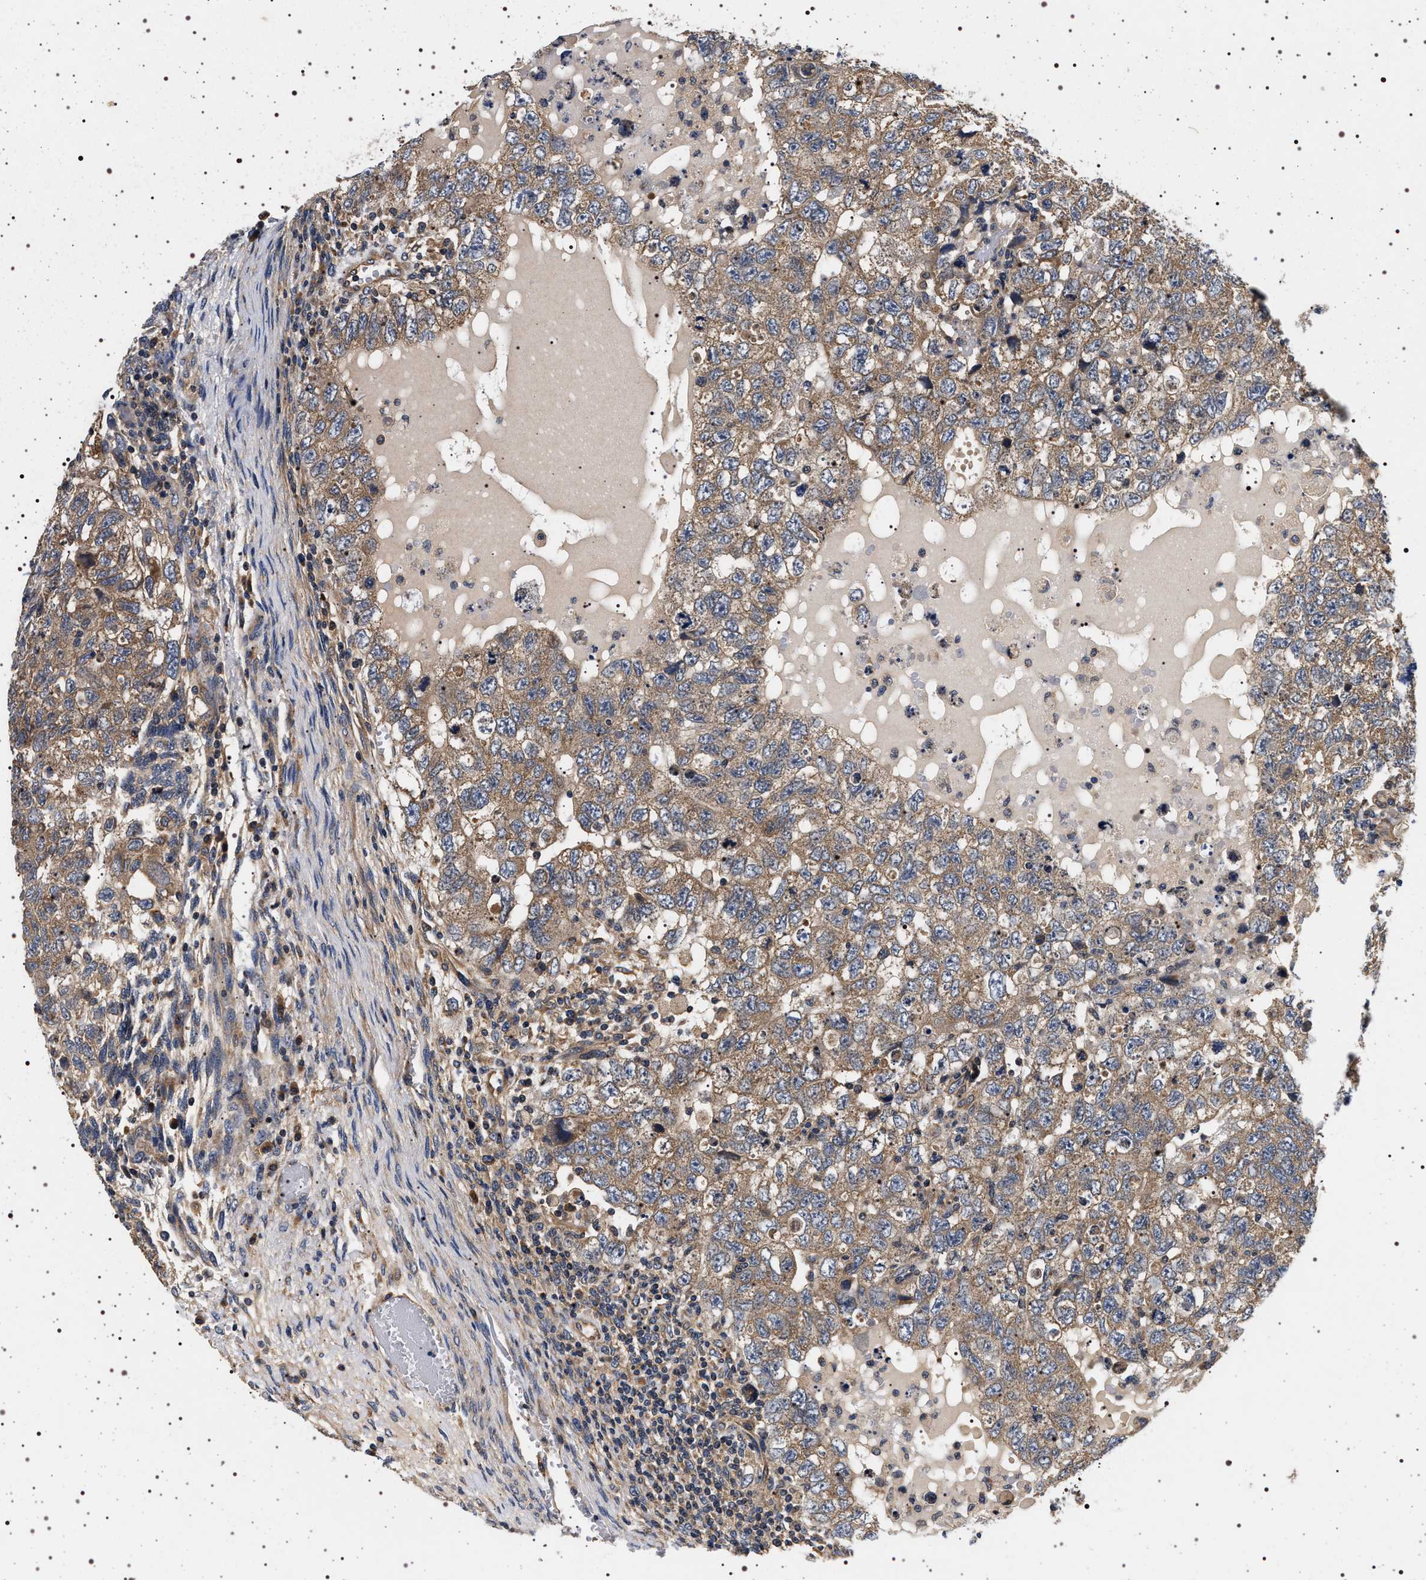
{"staining": {"intensity": "moderate", "quantity": ">75%", "location": "cytoplasmic/membranous"}, "tissue": "testis cancer", "cell_type": "Tumor cells", "image_type": "cancer", "snomed": [{"axis": "morphology", "description": "Carcinoma, Embryonal, NOS"}, {"axis": "topography", "description": "Testis"}], "caption": "Tumor cells show medium levels of moderate cytoplasmic/membranous positivity in approximately >75% of cells in testis embryonal carcinoma.", "gene": "DCBLD2", "patient": {"sex": "male", "age": 36}}